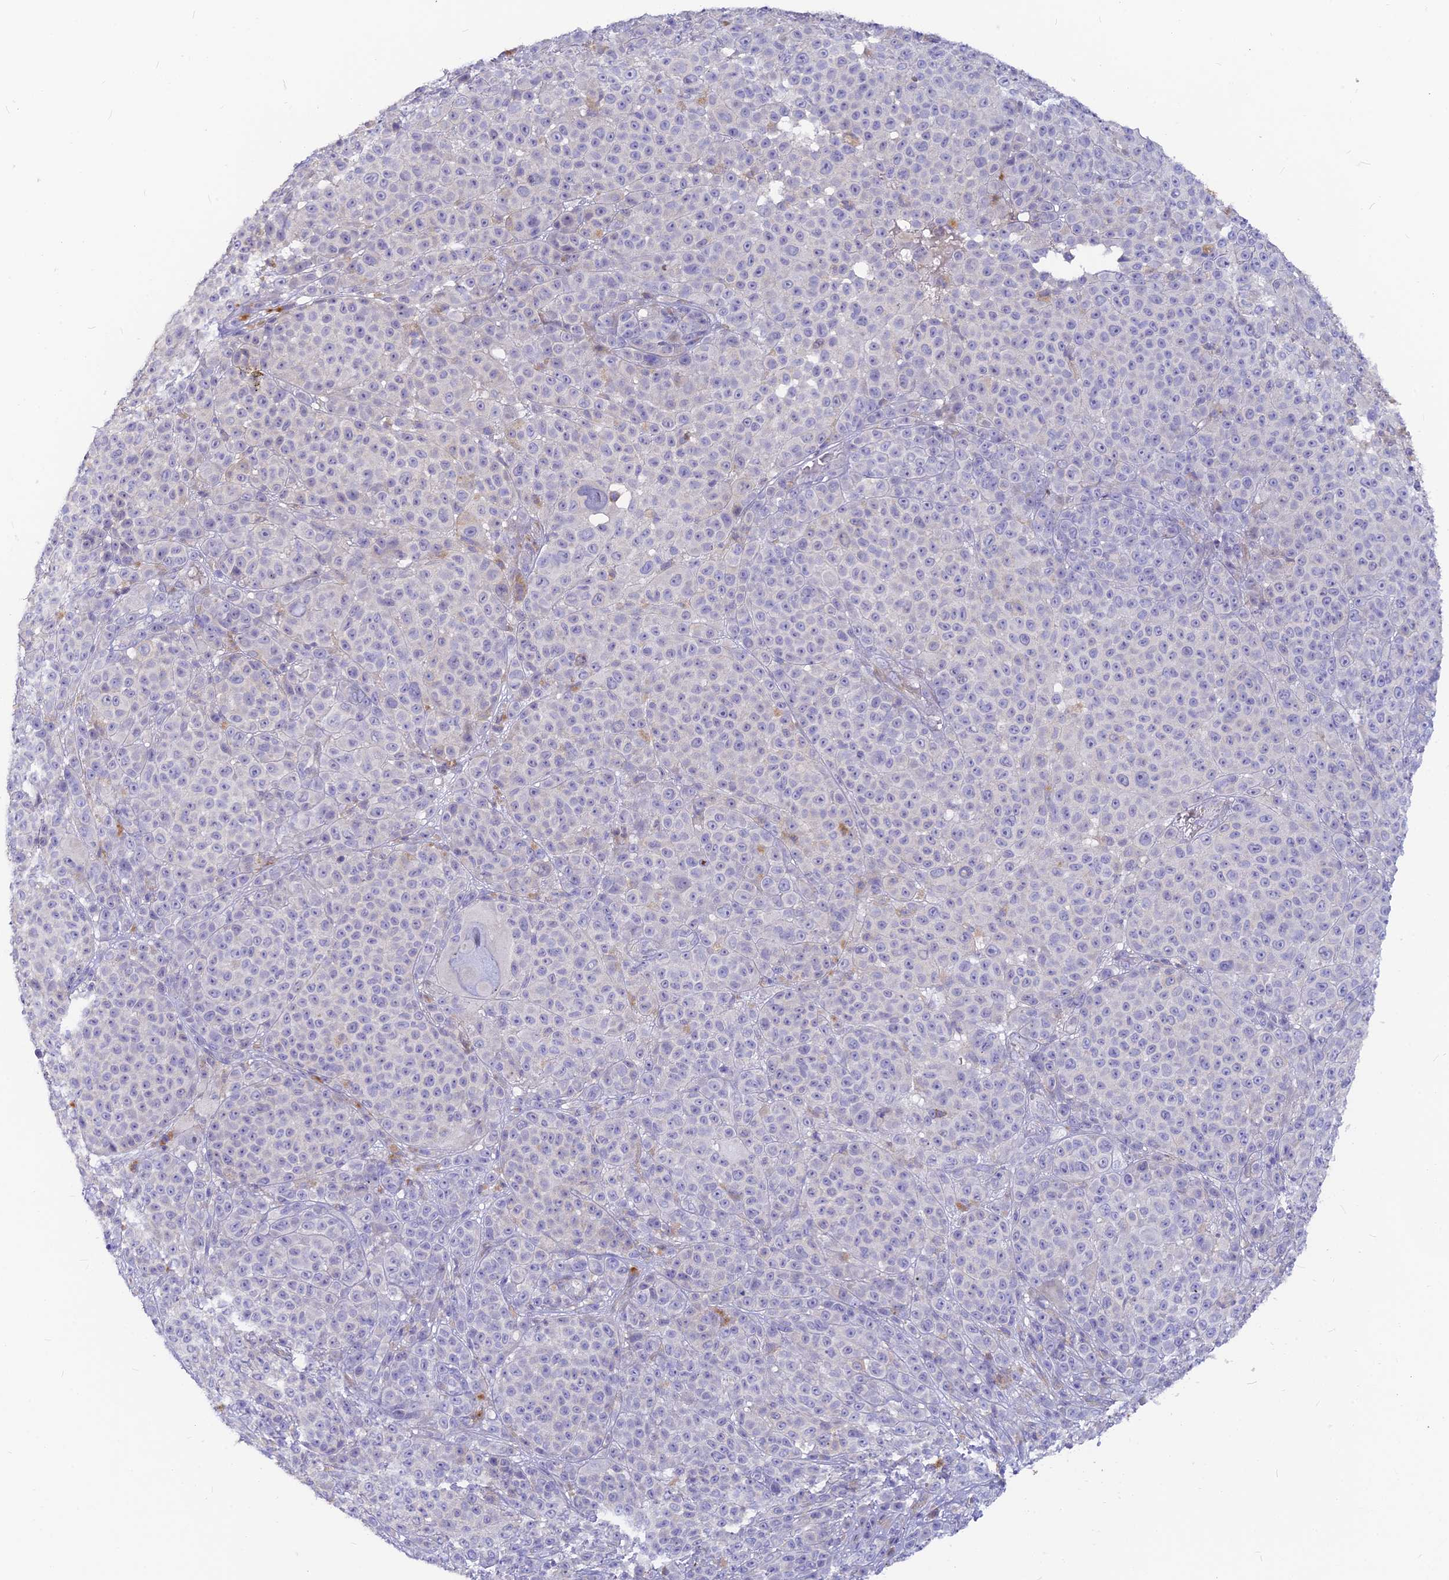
{"staining": {"intensity": "negative", "quantity": "none", "location": "none"}, "tissue": "melanoma", "cell_type": "Tumor cells", "image_type": "cancer", "snomed": [{"axis": "morphology", "description": "Malignant melanoma, NOS"}, {"axis": "topography", "description": "Skin"}], "caption": "An IHC micrograph of malignant melanoma is shown. There is no staining in tumor cells of malignant melanoma. Brightfield microscopy of immunohistochemistry stained with DAB (brown) and hematoxylin (blue), captured at high magnification.", "gene": "DENND2D", "patient": {"sex": "female", "age": 94}}